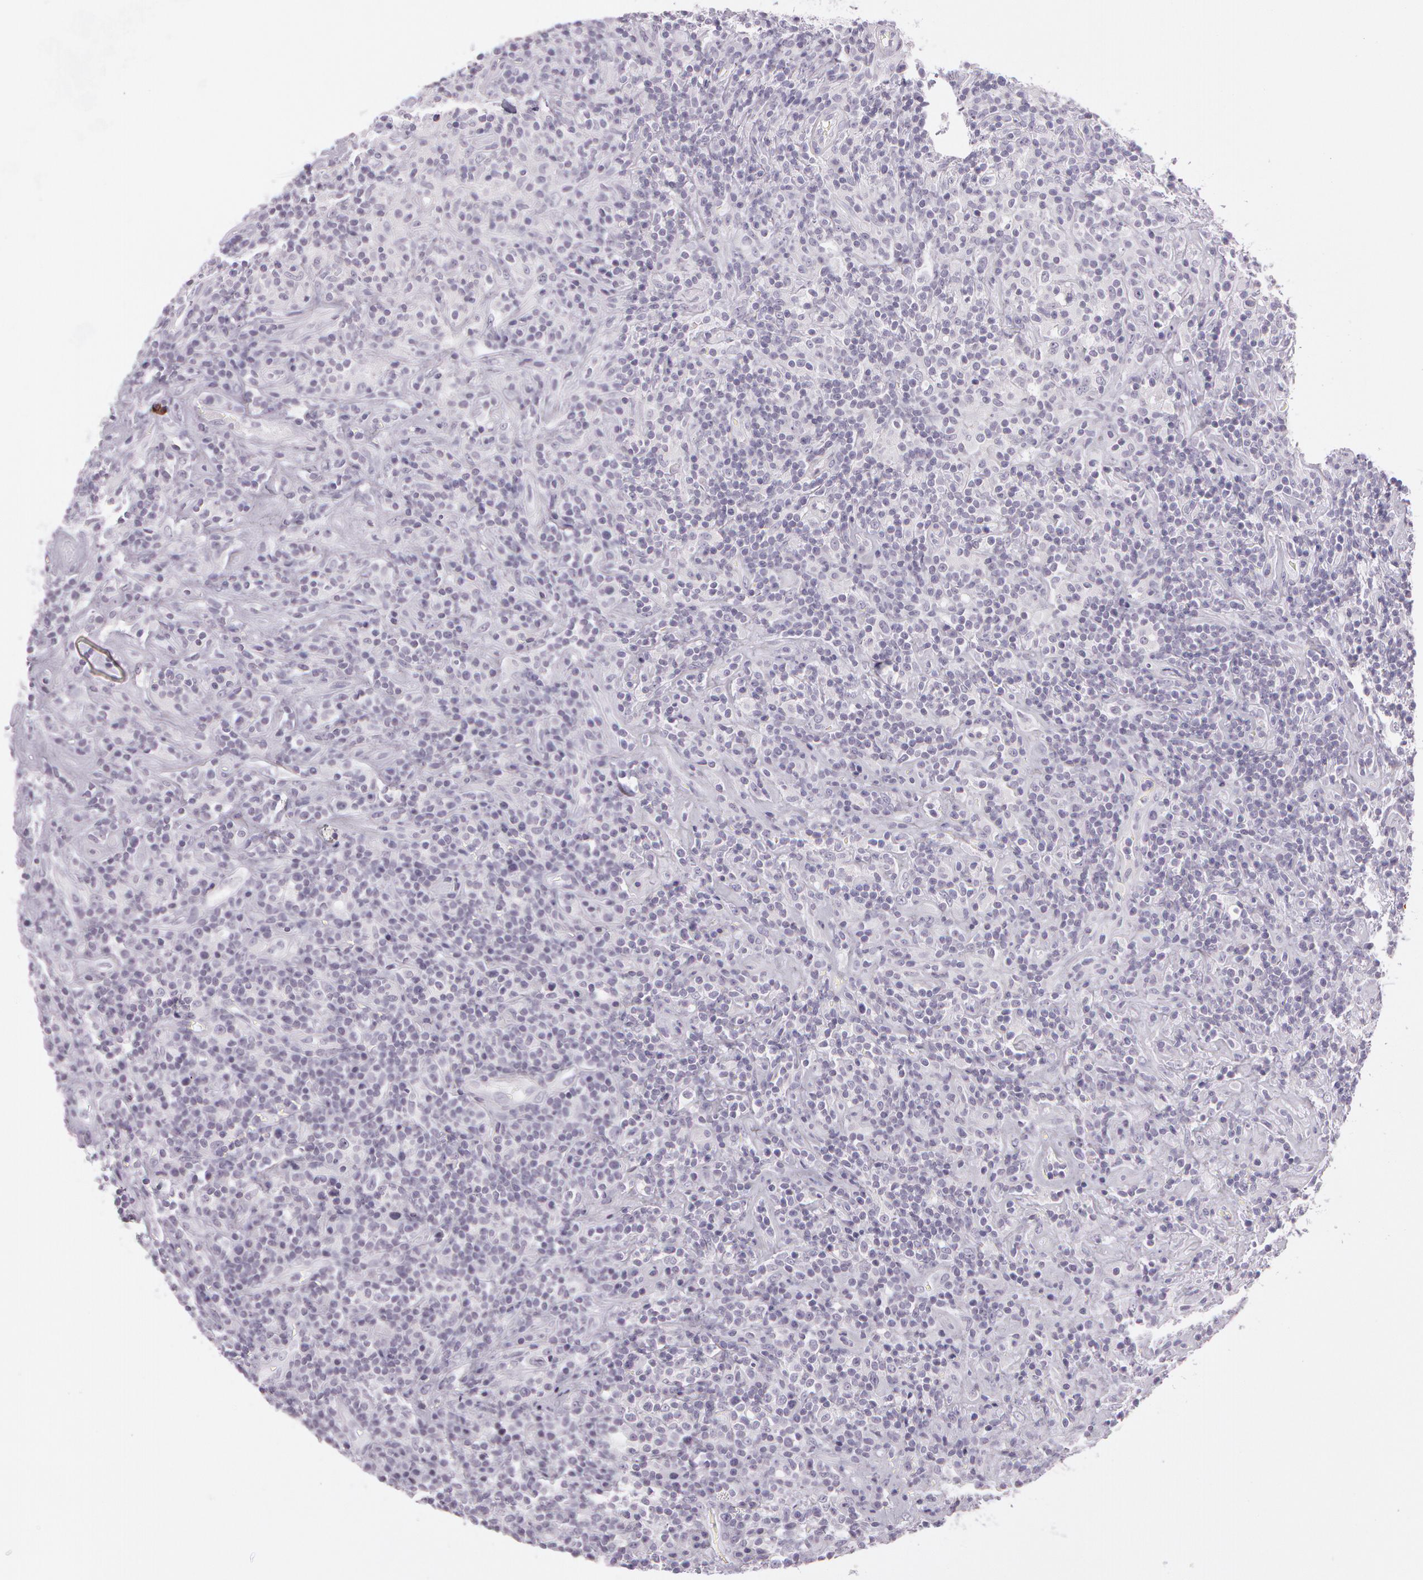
{"staining": {"intensity": "negative", "quantity": "none", "location": "none"}, "tissue": "lymphoma", "cell_type": "Tumor cells", "image_type": "cancer", "snomed": [{"axis": "morphology", "description": "Hodgkin's disease, NOS"}, {"axis": "topography", "description": "Lymph node"}], "caption": "Tumor cells are negative for brown protein staining in Hodgkin's disease.", "gene": "OTC", "patient": {"sex": "male", "age": 46}}